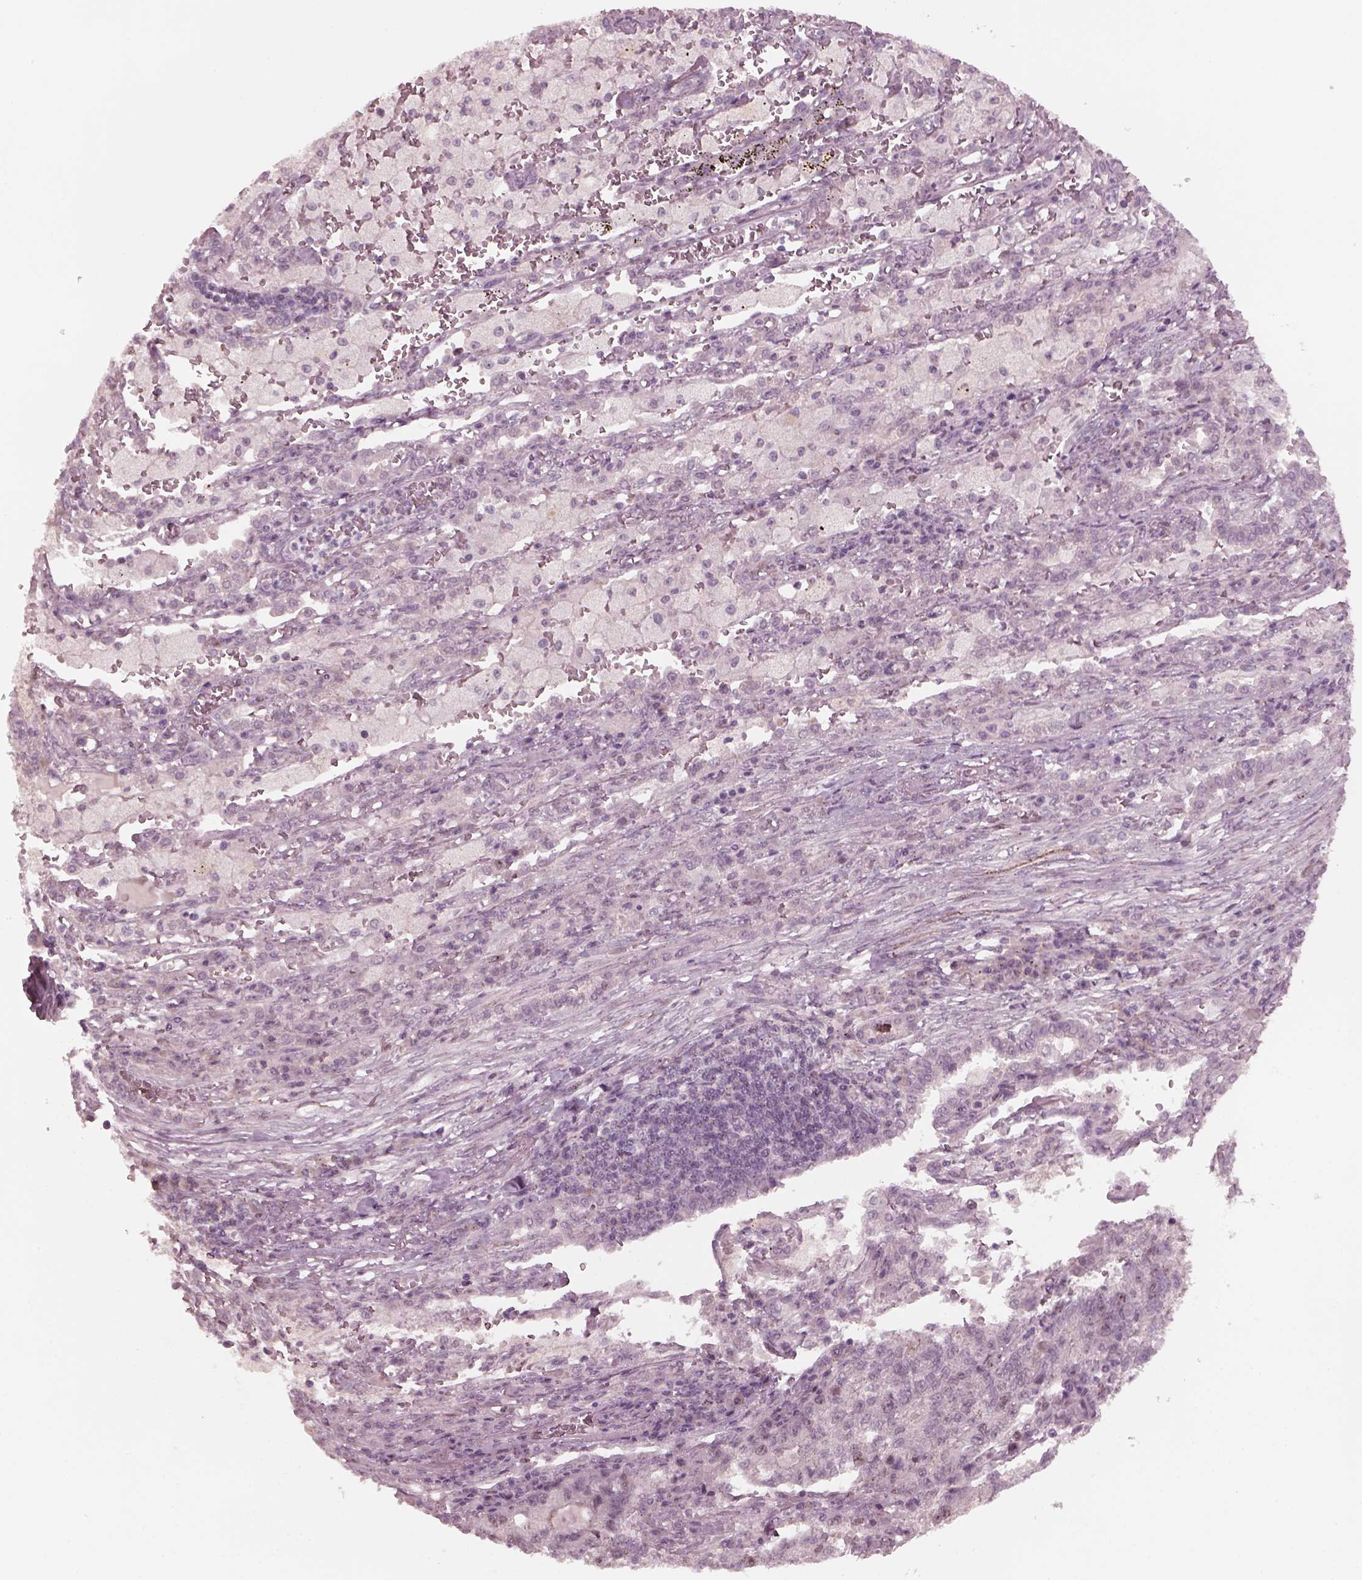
{"staining": {"intensity": "negative", "quantity": "none", "location": "none"}, "tissue": "lung cancer", "cell_type": "Tumor cells", "image_type": "cancer", "snomed": [{"axis": "morphology", "description": "Adenocarcinoma, NOS"}, {"axis": "topography", "description": "Lung"}], "caption": "Tumor cells are negative for brown protein staining in lung cancer.", "gene": "SAXO1", "patient": {"sex": "male", "age": 57}}